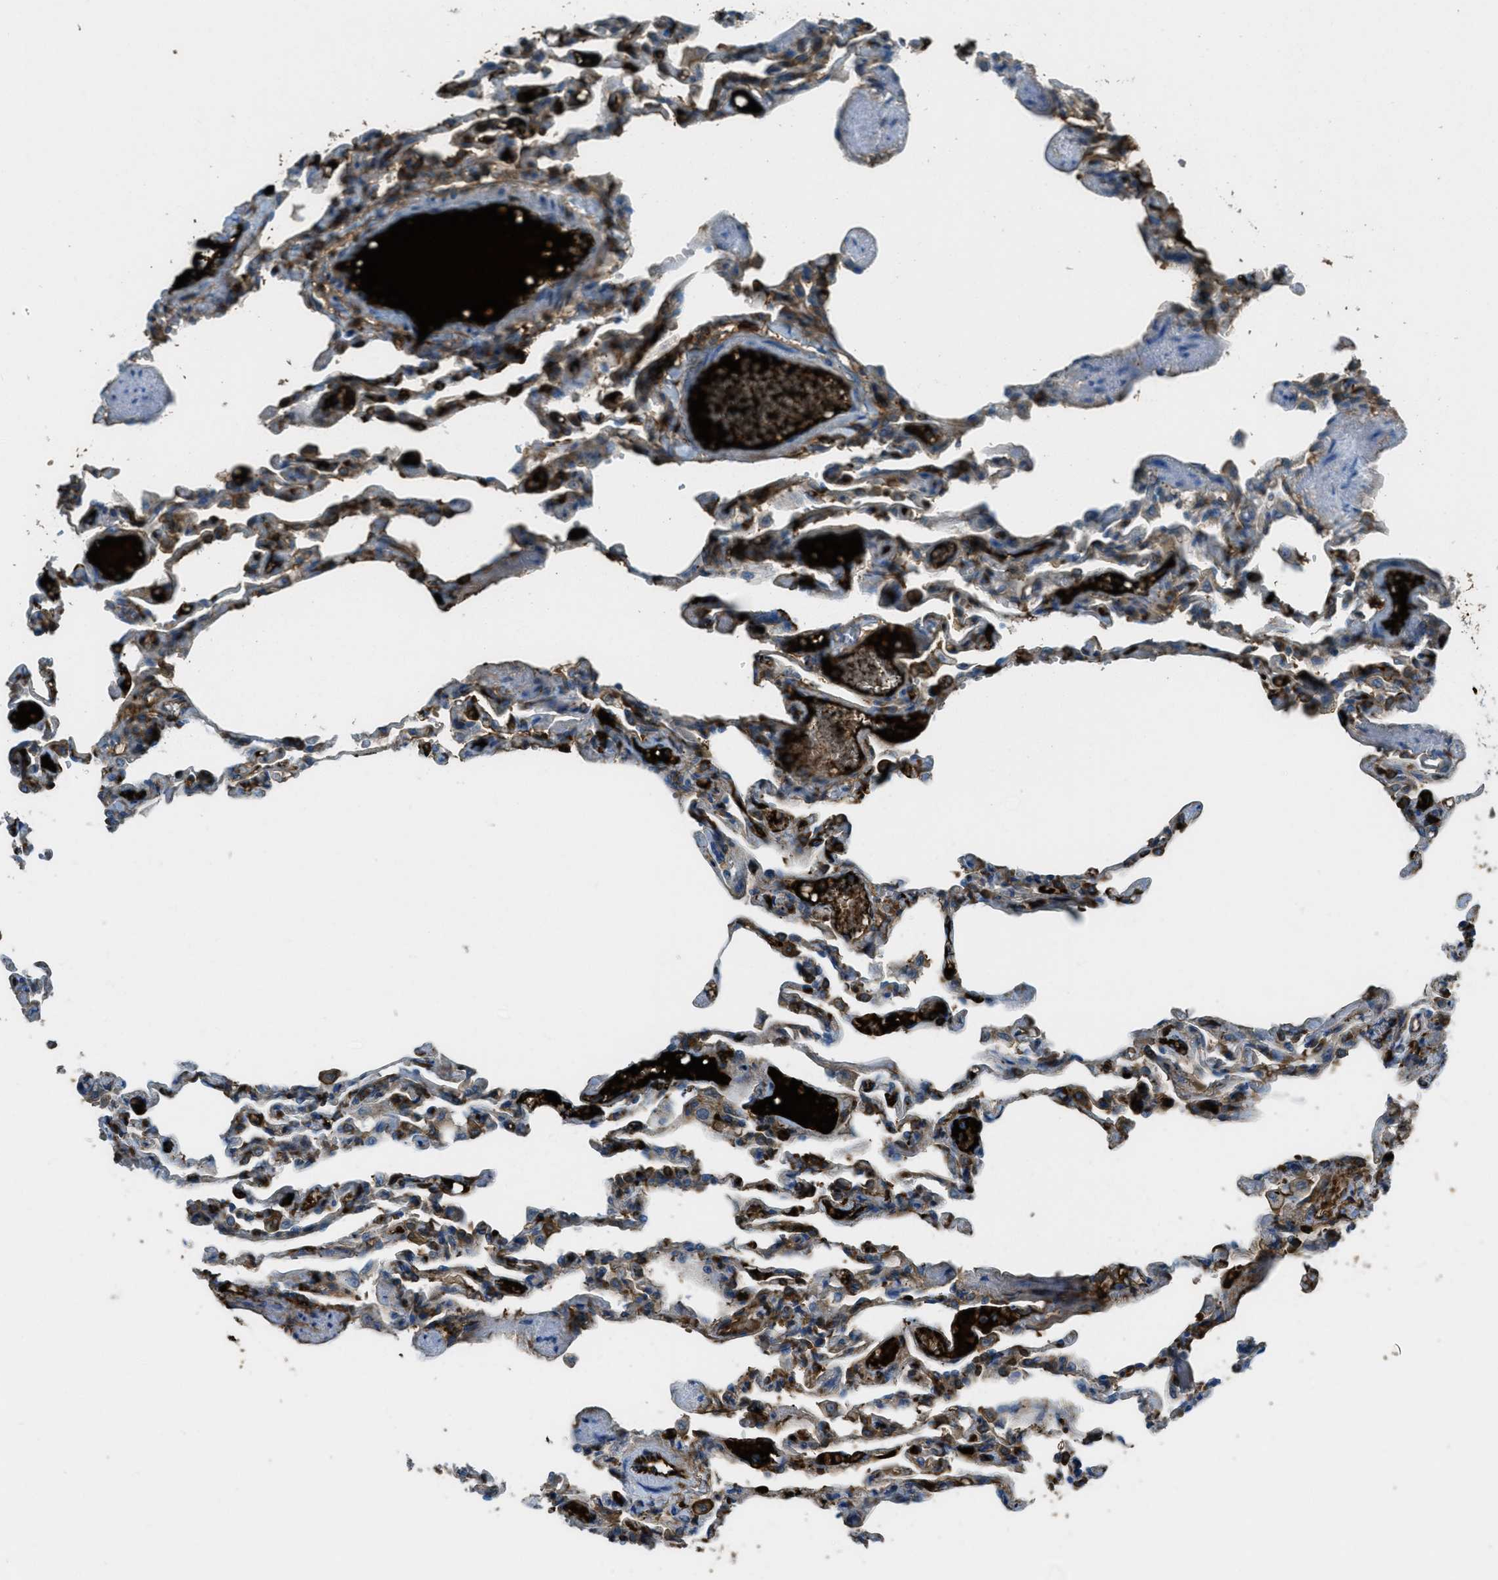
{"staining": {"intensity": "moderate", "quantity": "25%-75%", "location": "cytoplasmic/membranous"}, "tissue": "lung", "cell_type": "Alveolar cells", "image_type": "normal", "snomed": [{"axis": "morphology", "description": "Normal tissue, NOS"}, {"axis": "topography", "description": "Lung"}], "caption": "Immunohistochemistry (IHC) staining of benign lung, which demonstrates medium levels of moderate cytoplasmic/membranous expression in approximately 25%-75% of alveolar cells indicating moderate cytoplasmic/membranous protein staining. The staining was performed using DAB (3,3'-diaminobenzidine) (brown) for protein detection and nuclei were counterstained in hematoxylin (blue).", "gene": "TRIM59", "patient": {"sex": "male", "age": 21}}